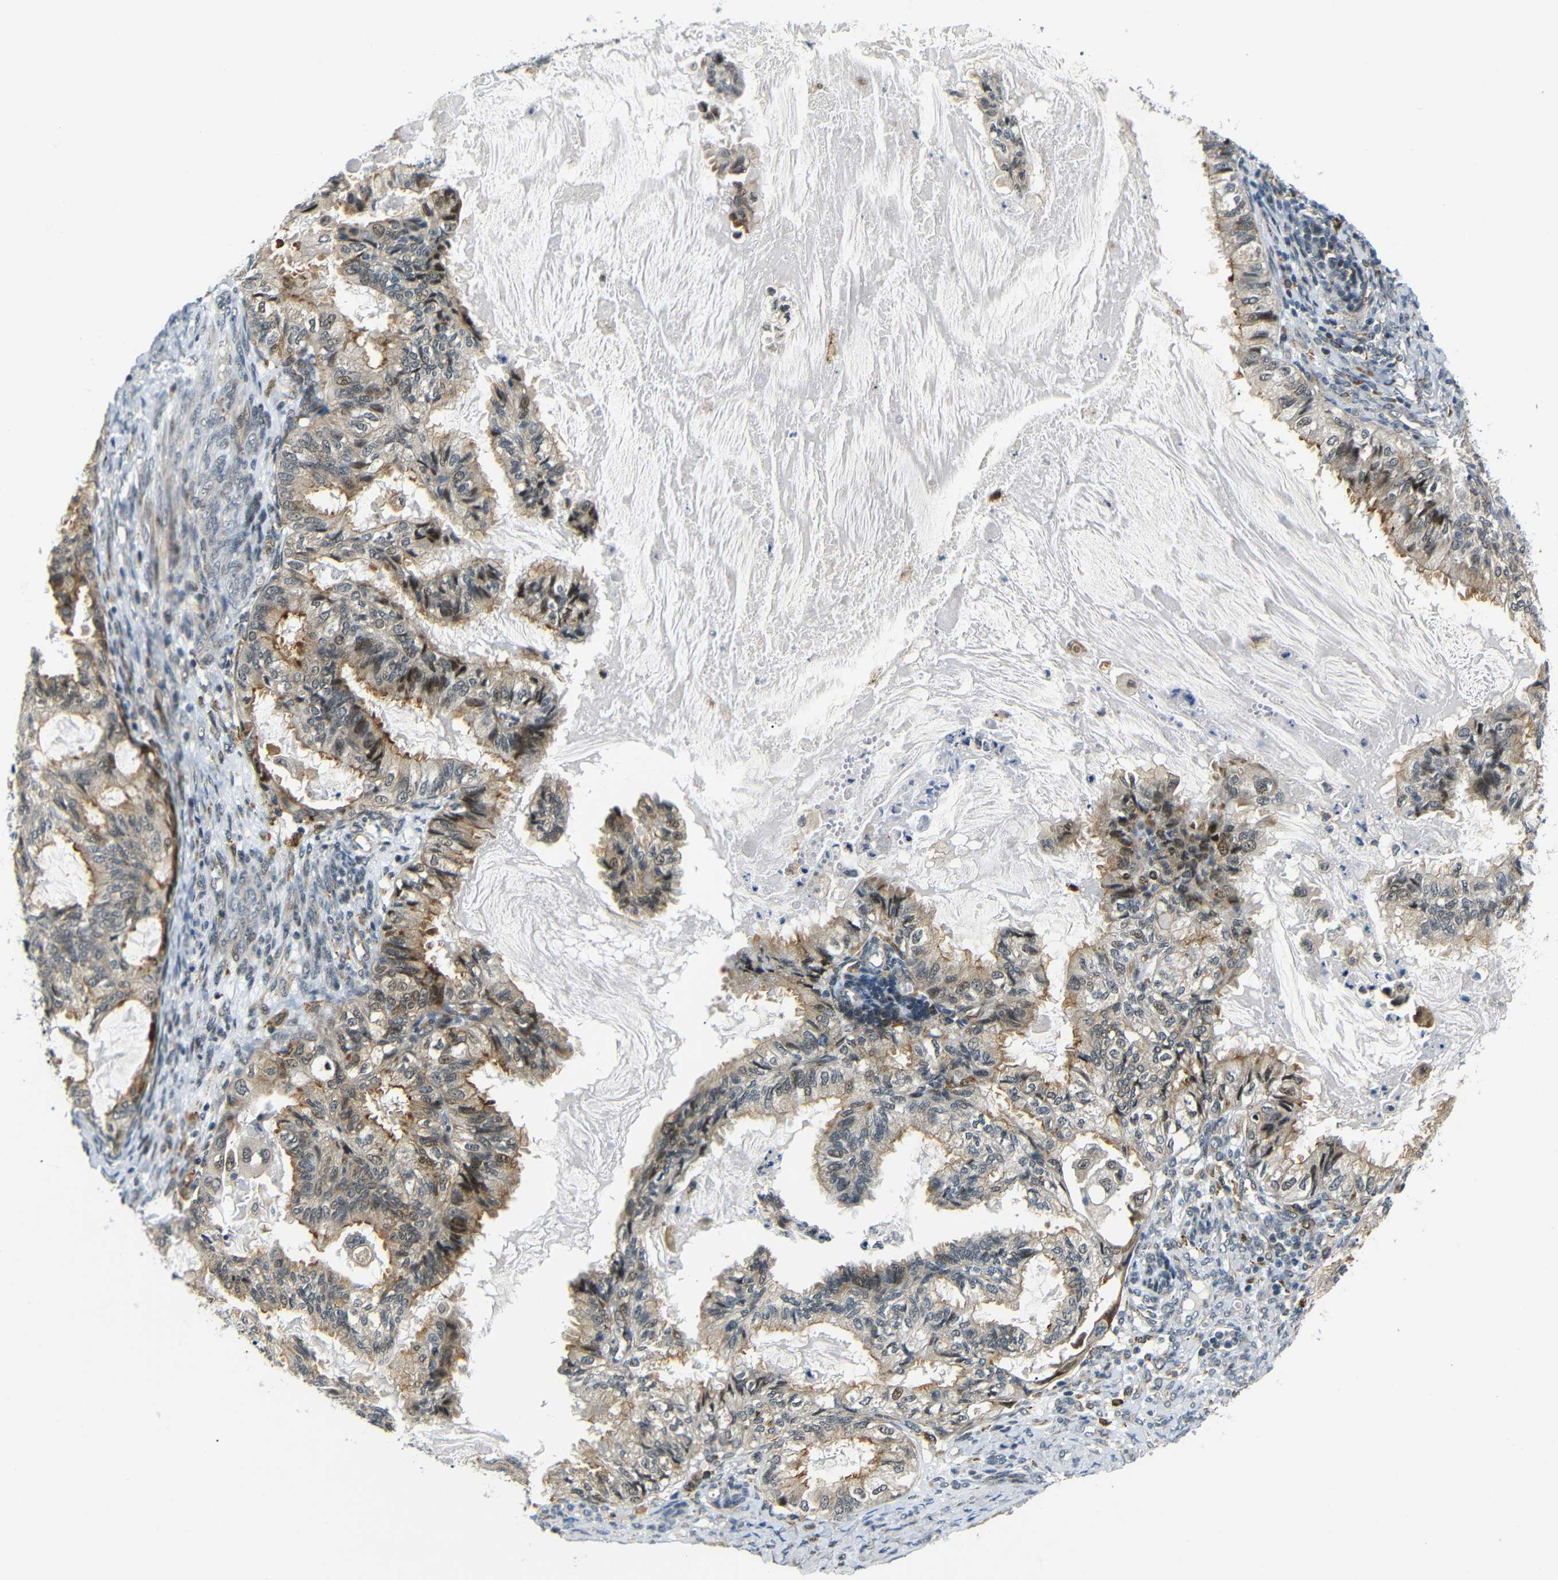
{"staining": {"intensity": "moderate", "quantity": ">75%", "location": "cytoplasmic/membranous,nuclear"}, "tissue": "cervical cancer", "cell_type": "Tumor cells", "image_type": "cancer", "snomed": [{"axis": "morphology", "description": "Normal tissue, NOS"}, {"axis": "morphology", "description": "Adenocarcinoma, NOS"}, {"axis": "topography", "description": "Cervix"}, {"axis": "topography", "description": "Endometrium"}], "caption": "The micrograph shows a brown stain indicating the presence of a protein in the cytoplasmic/membranous and nuclear of tumor cells in cervical cancer.", "gene": "SYDE1", "patient": {"sex": "female", "age": 86}}